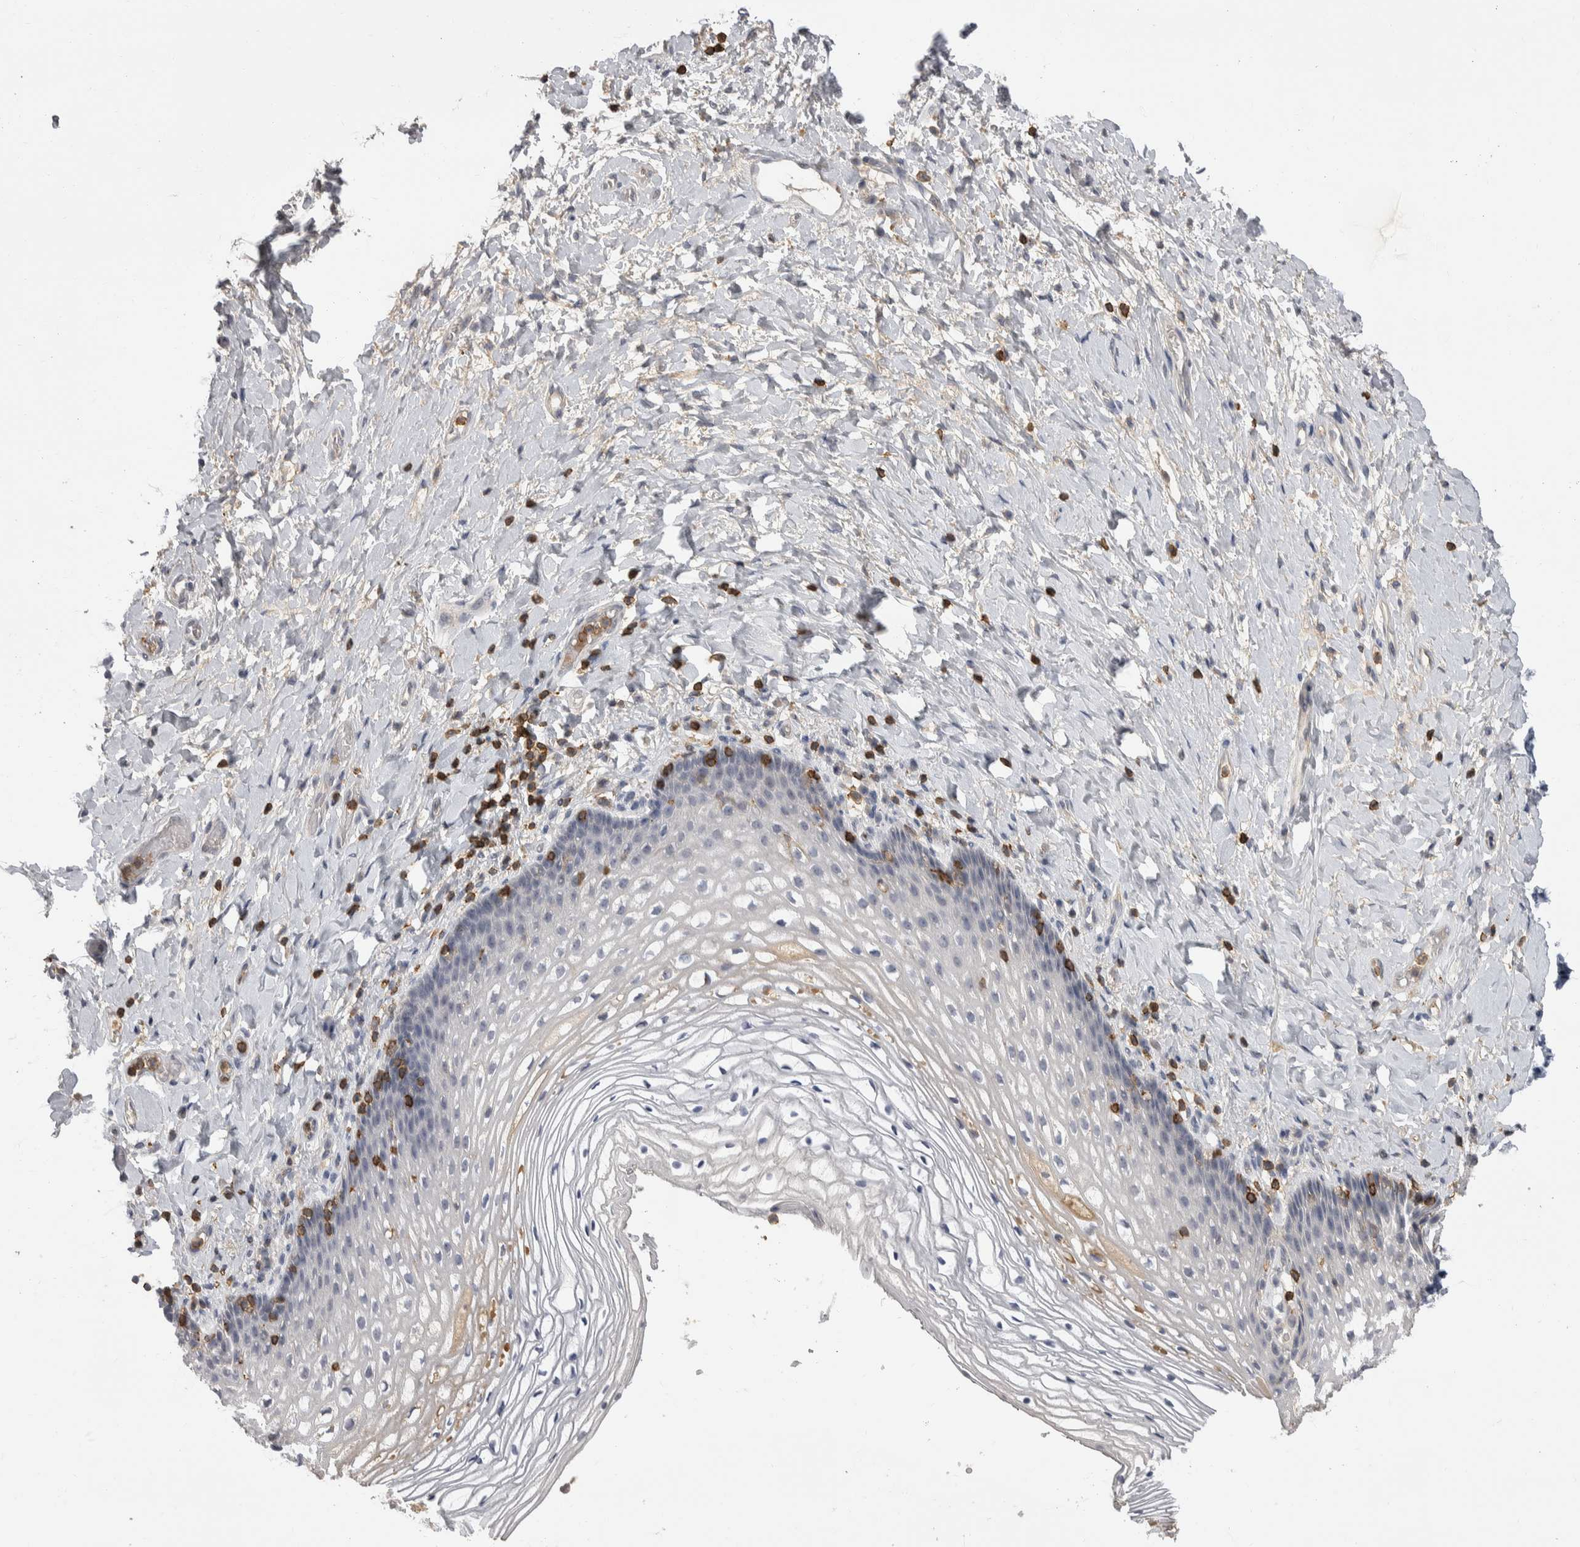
{"staining": {"intensity": "negative", "quantity": "none", "location": "none"}, "tissue": "vagina", "cell_type": "Squamous epithelial cells", "image_type": "normal", "snomed": [{"axis": "morphology", "description": "Normal tissue, NOS"}, {"axis": "topography", "description": "Vagina"}], "caption": "DAB (3,3'-diaminobenzidine) immunohistochemical staining of unremarkable human vagina shows no significant positivity in squamous epithelial cells.", "gene": "CEP295NL", "patient": {"sex": "female", "age": 60}}